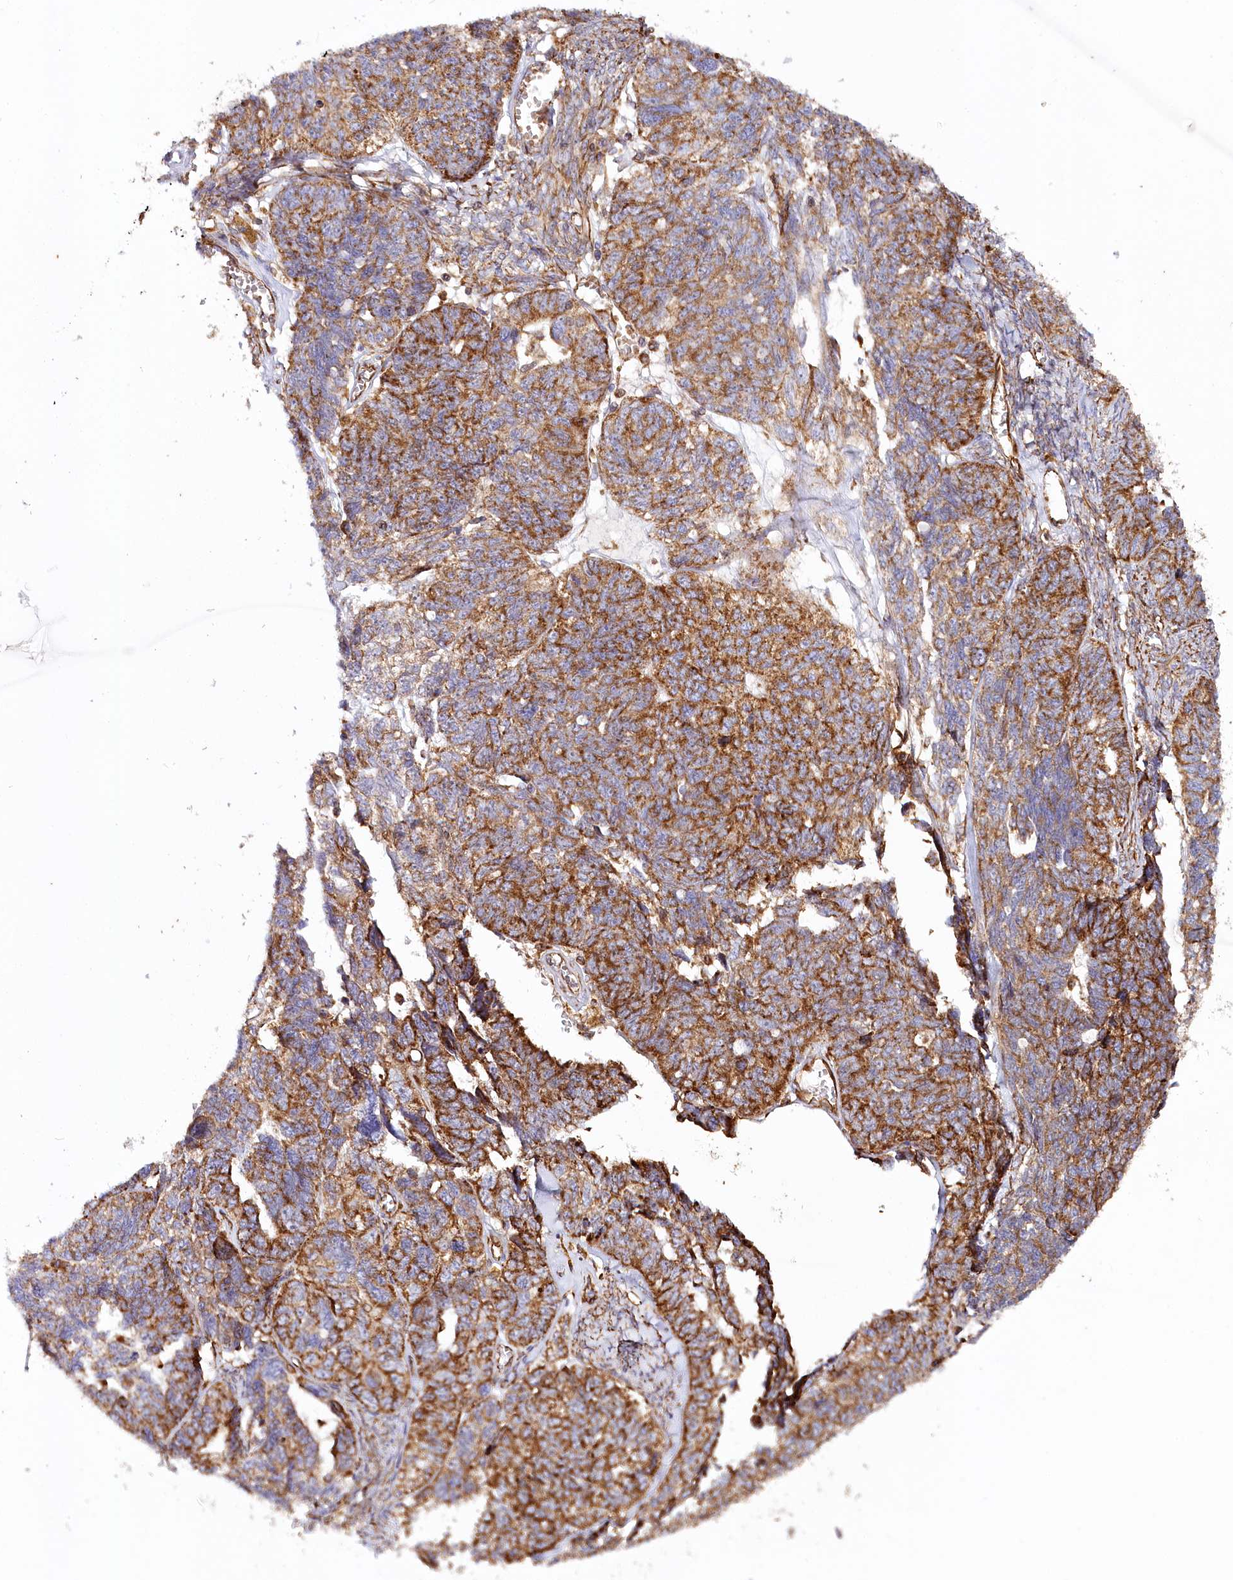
{"staining": {"intensity": "strong", "quantity": ">75%", "location": "cytoplasmic/membranous"}, "tissue": "ovarian cancer", "cell_type": "Tumor cells", "image_type": "cancer", "snomed": [{"axis": "morphology", "description": "Cystadenocarcinoma, serous, NOS"}, {"axis": "topography", "description": "Ovary"}], "caption": "Immunohistochemistry histopathology image of neoplastic tissue: human serous cystadenocarcinoma (ovarian) stained using immunohistochemistry (IHC) shows high levels of strong protein expression localized specifically in the cytoplasmic/membranous of tumor cells, appearing as a cytoplasmic/membranous brown color.", "gene": "THUMPD3", "patient": {"sex": "female", "age": 79}}